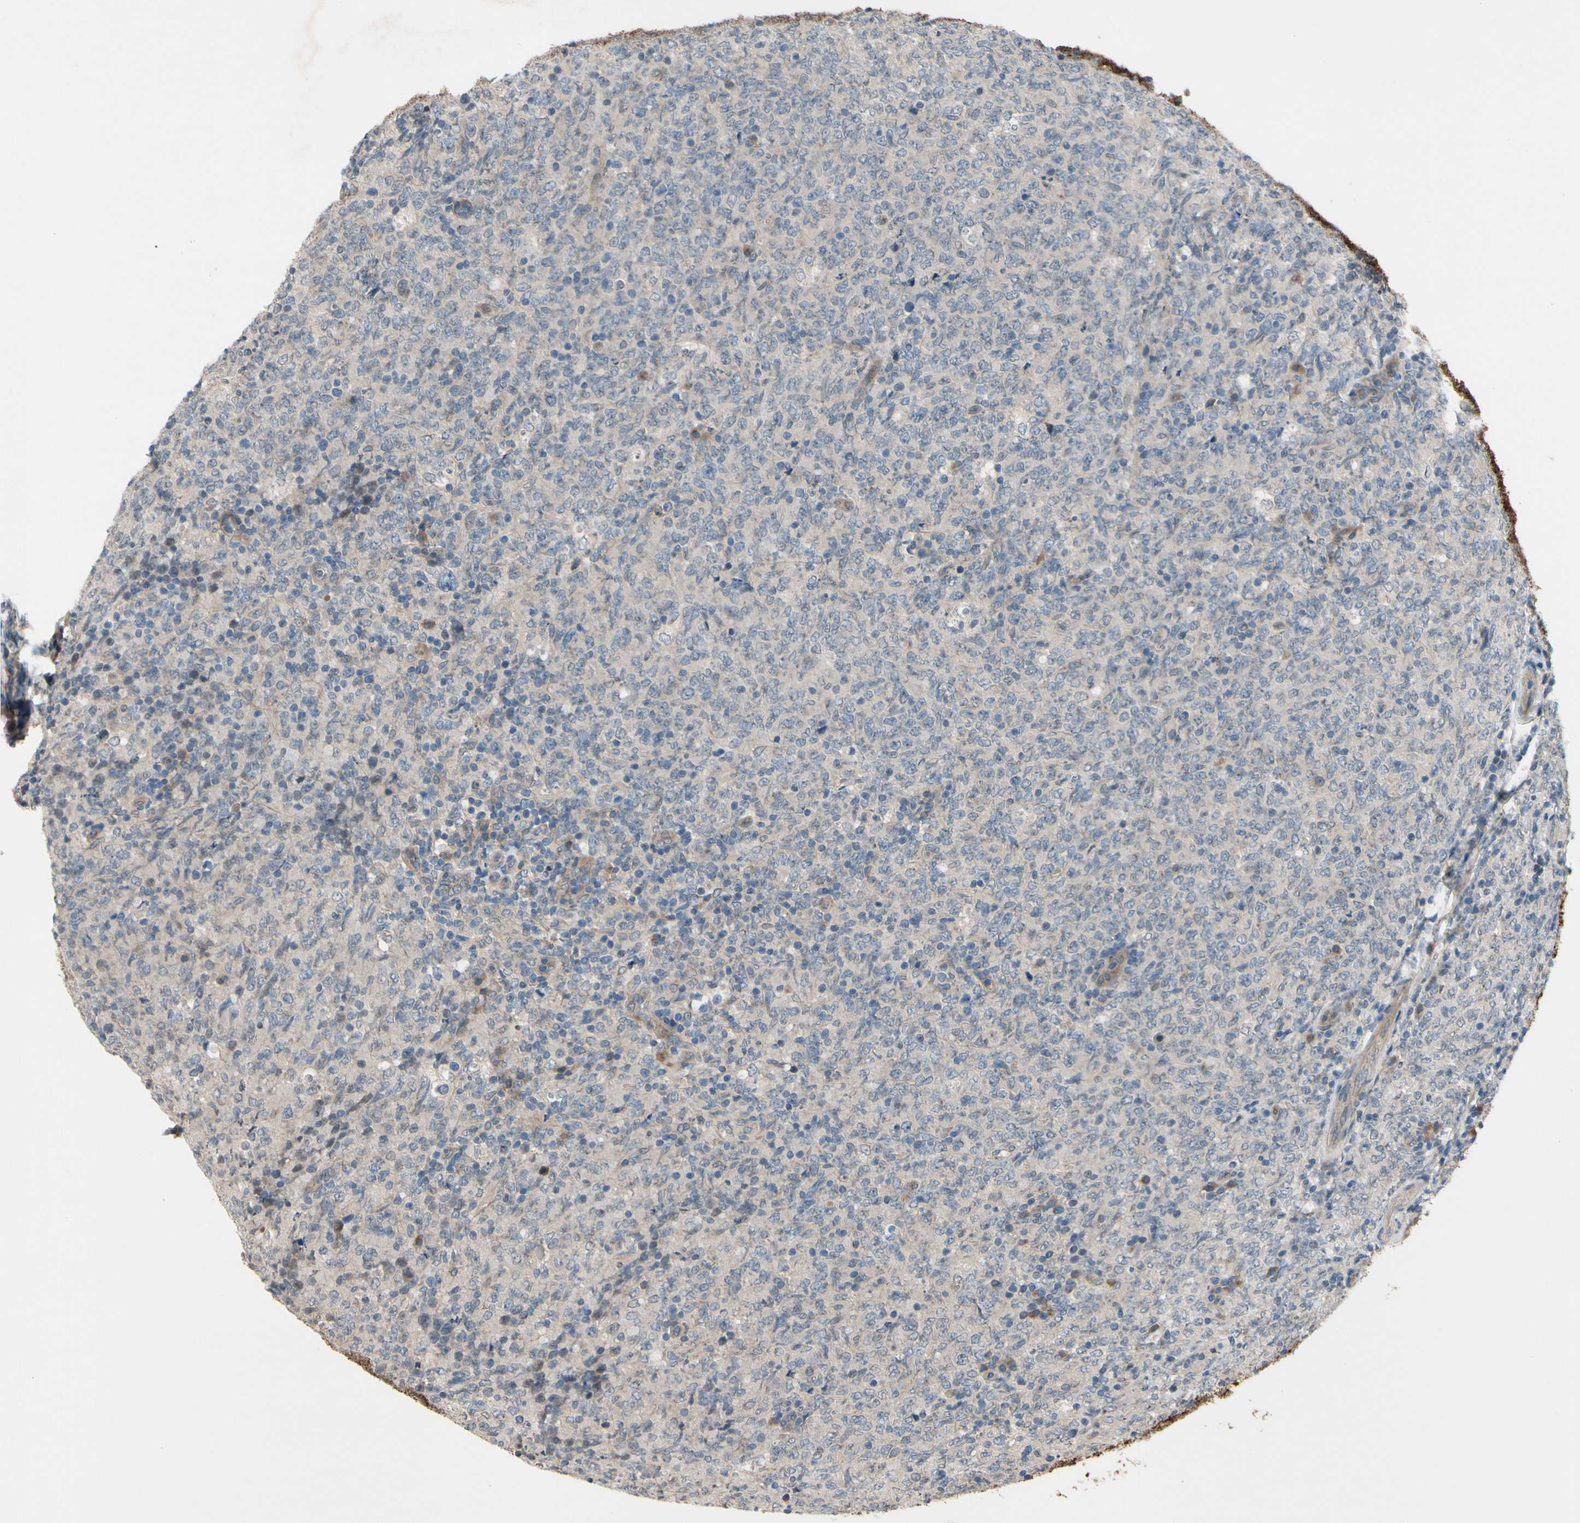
{"staining": {"intensity": "weak", "quantity": "<25%", "location": "cytoplasmic/membranous"}, "tissue": "lymphoma", "cell_type": "Tumor cells", "image_type": "cancer", "snomed": [{"axis": "morphology", "description": "Malignant lymphoma, non-Hodgkin's type, High grade"}, {"axis": "topography", "description": "Tonsil"}], "caption": "IHC image of lymphoma stained for a protein (brown), which shows no expression in tumor cells.", "gene": "ICAM5", "patient": {"sex": "female", "age": 36}}